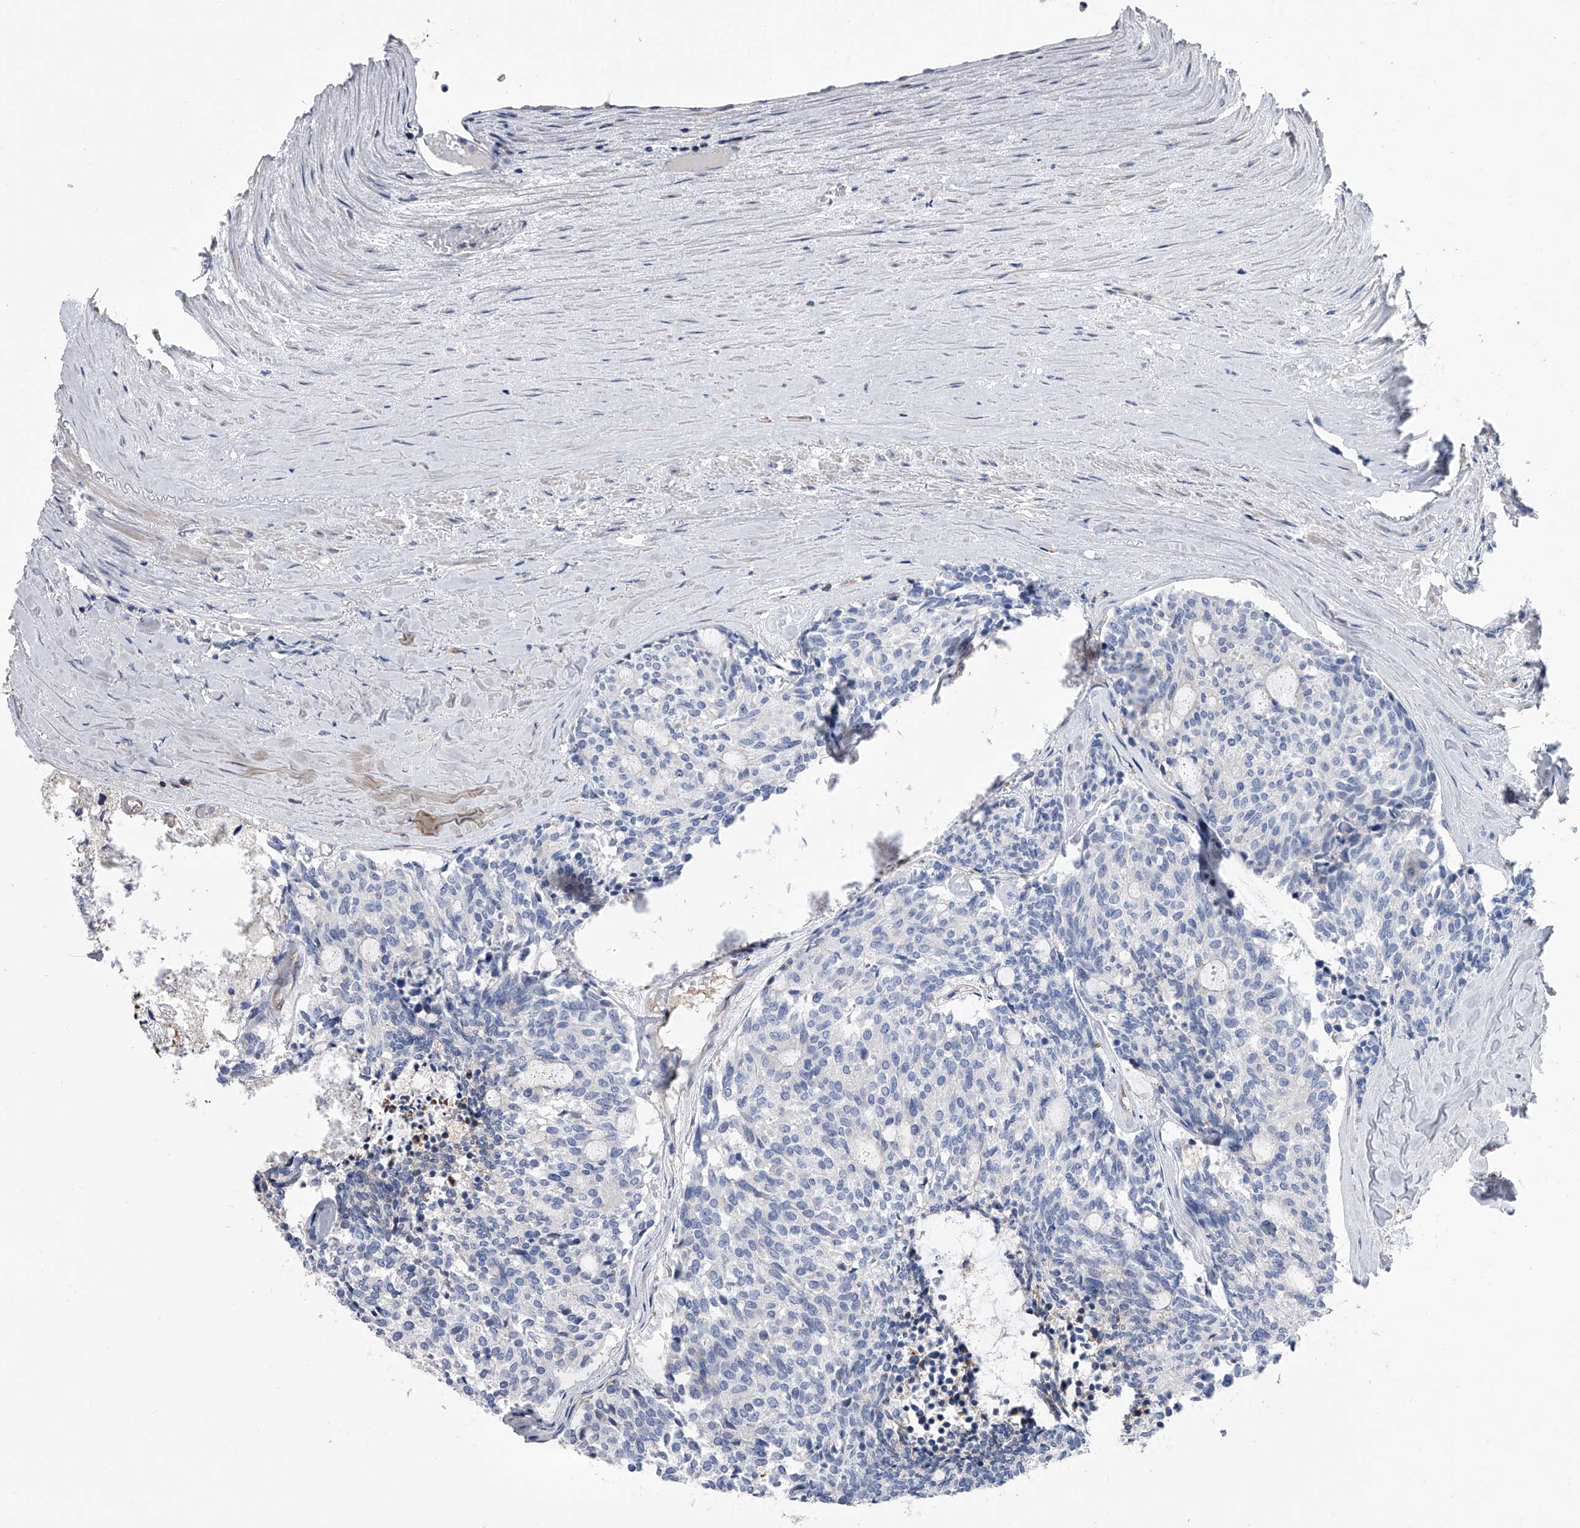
{"staining": {"intensity": "negative", "quantity": "none", "location": "none"}, "tissue": "carcinoid", "cell_type": "Tumor cells", "image_type": "cancer", "snomed": [{"axis": "morphology", "description": "Carcinoid, malignant, NOS"}, {"axis": "topography", "description": "Pancreas"}], "caption": "DAB immunohistochemical staining of carcinoid (malignant) demonstrates no significant positivity in tumor cells.", "gene": "SERPINB9", "patient": {"sex": "female", "age": 54}}